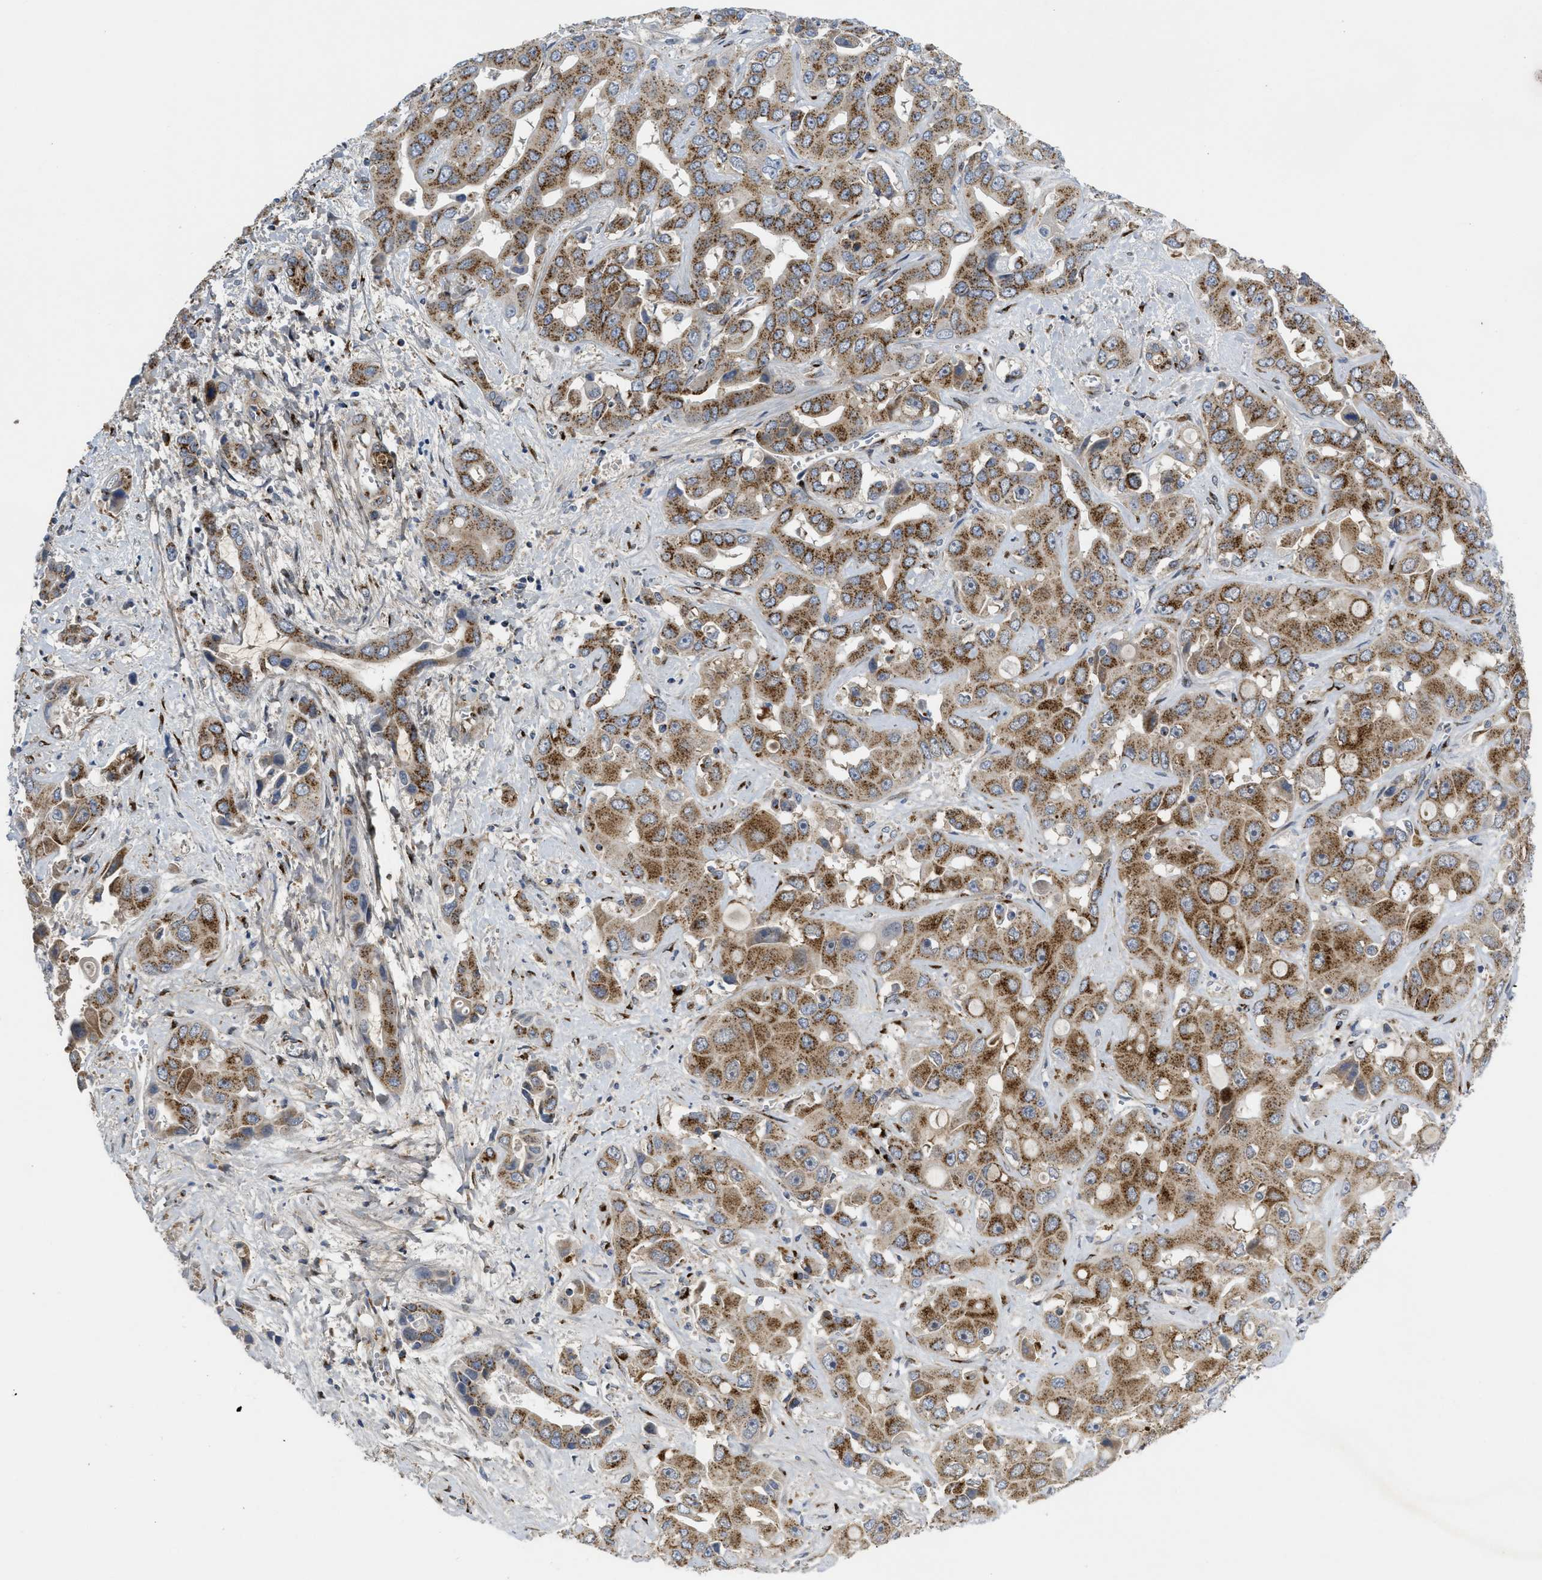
{"staining": {"intensity": "moderate", "quantity": ">75%", "location": "cytoplasmic/membranous"}, "tissue": "liver cancer", "cell_type": "Tumor cells", "image_type": "cancer", "snomed": [{"axis": "morphology", "description": "Cholangiocarcinoma"}, {"axis": "topography", "description": "Liver"}], "caption": "High-power microscopy captured an immunohistochemistry (IHC) histopathology image of liver cholangiocarcinoma, revealing moderate cytoplasmic/membranous positivity in approximately >75% of tumor cells.", "gene": "ZNF70", "patient": {"sex": "female", "age": 52}}